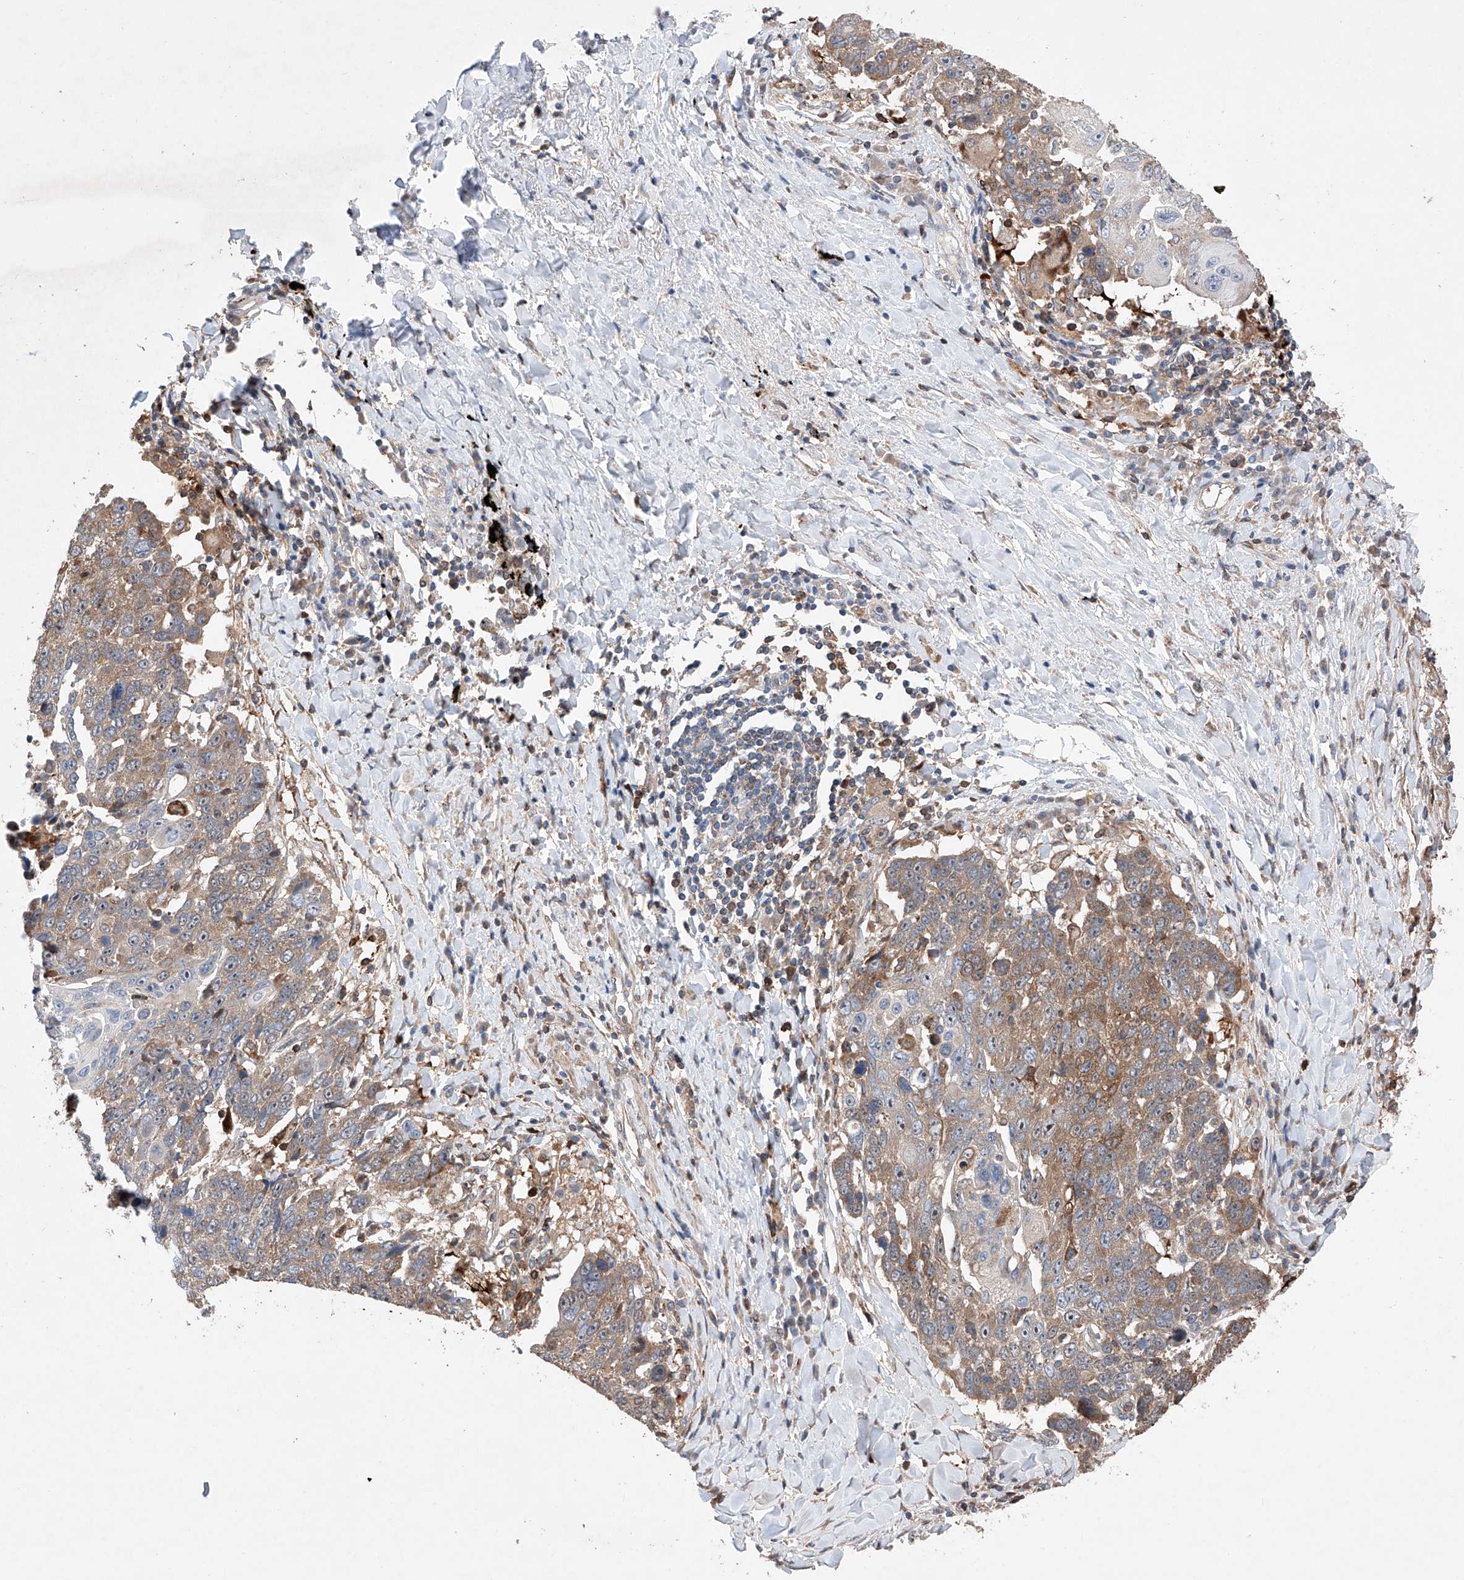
{"staining": {"intensity": "moderate", "quantity": ">75%", "location": "cytoplasmic/membranous"}, "tissue": "lung cancer", "cell_type": "Tumor cells", "image_type": "cancer", "snomed": [{"axis": "morphology", "description": "Squamous cell carcinoma, NOS"}, {"axis": "topography", "description": "Lung"}], "caption": "Immunohistochemical staining of human lung squamous cell carcinoma reveals medium levels of moderate cytoplasmic/membranous protein staining in about >75% of tumor cells.", "gene": "TIMM23", "patient": {"sex": "male", "age": 66}}